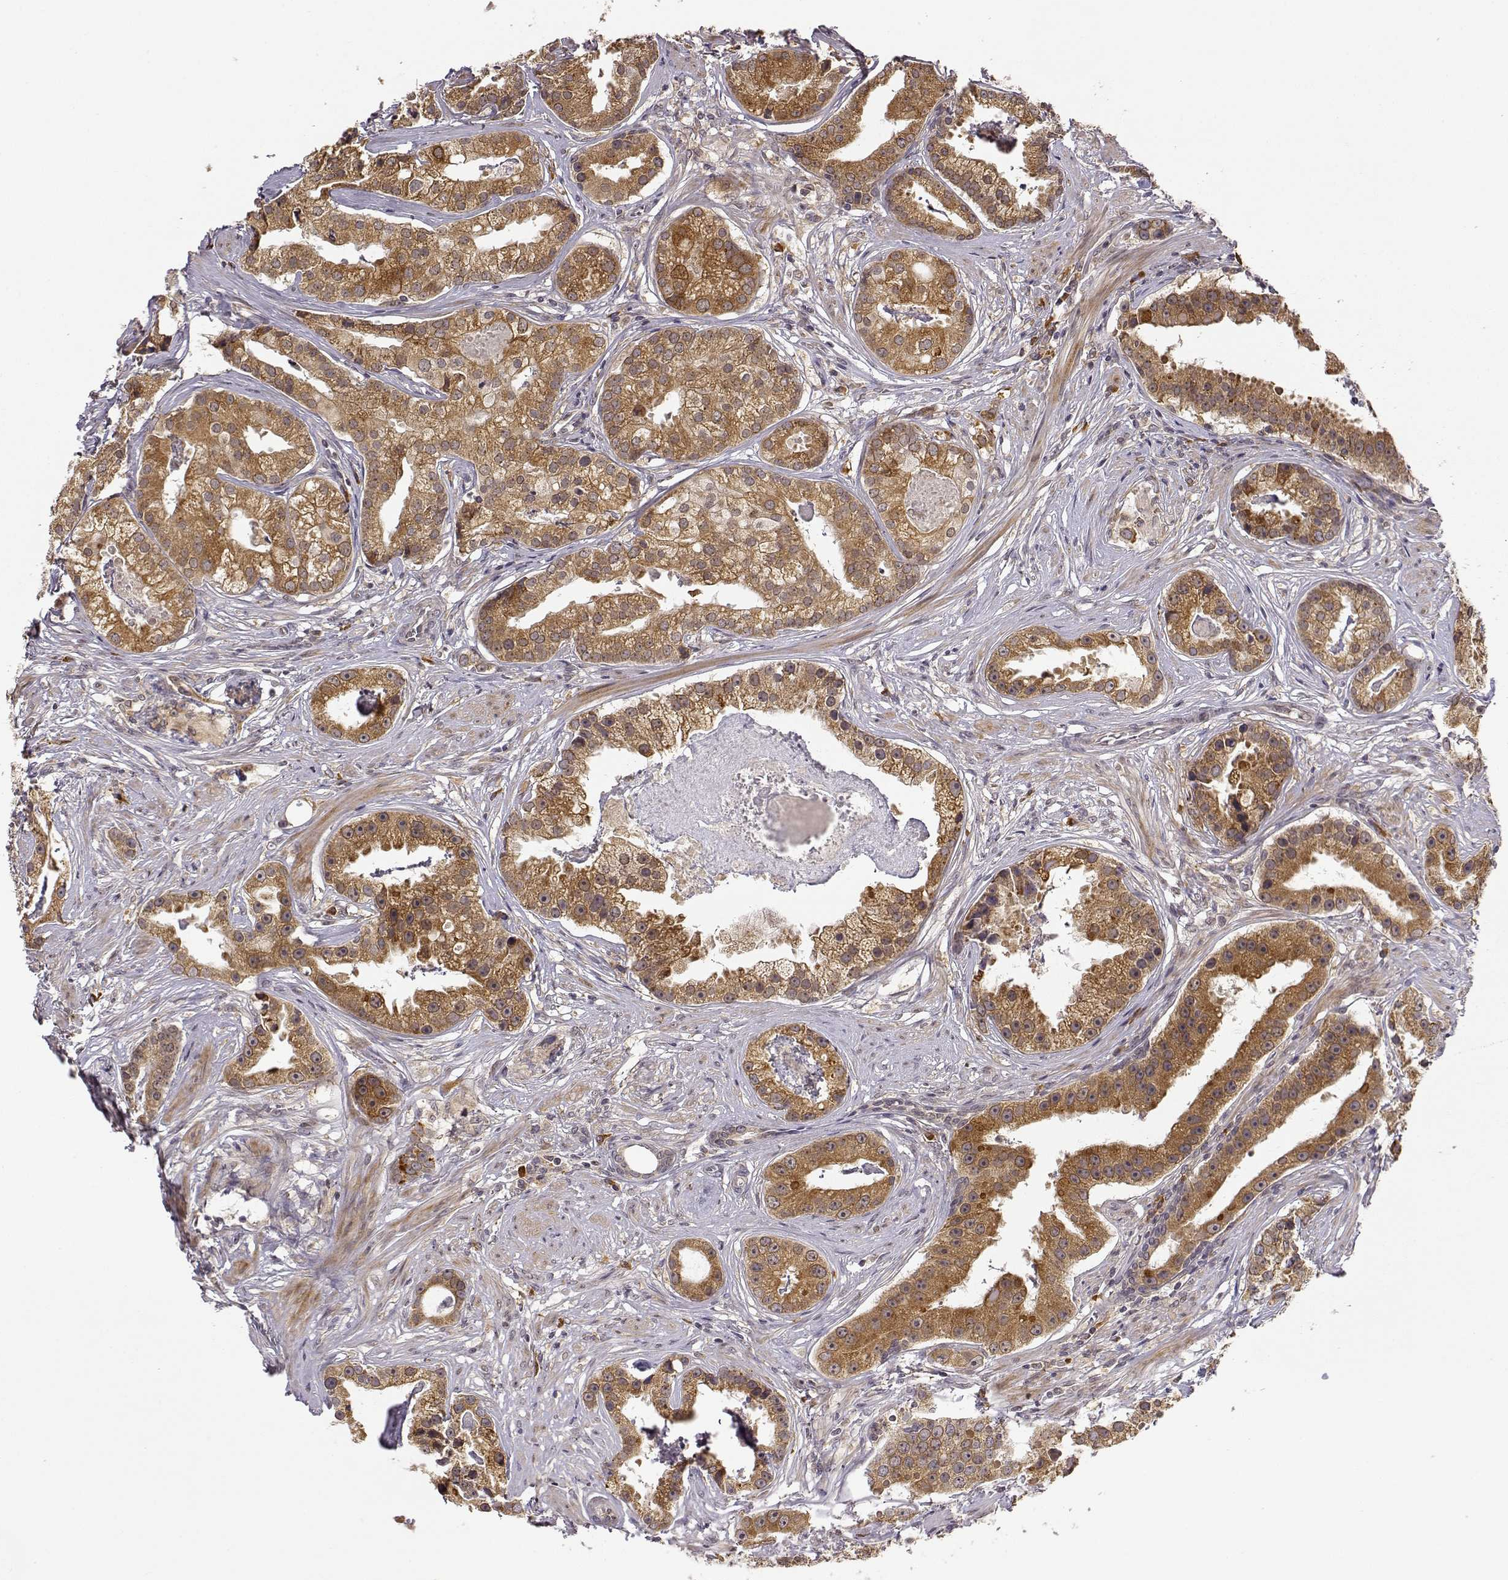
{"staining": {"intensity": "moderate", "quantity": ">75%", "location": "cytoplasmic/membranous"}, "tissue": "prostate cancer", "cell_type": "Tumor cells", "image_type": "cancer", "snomed": [{"axis": "morphology", "description": "Adenocarcinoma, NOS"}, {"axis": "topography", "description": "Prostate and seminal vesicle, NOS"}, {"axis": "topography", "description": "Prostate"}], "caption": "Tumor cells demonstrate medium levels of moderate cytoplasmic/membranous expression in approximately >75% of cells in human prostate cancer (adenocarcinoma).", "gene": "ERGIC2", "patient": {"sex": "male", "age": 44}}